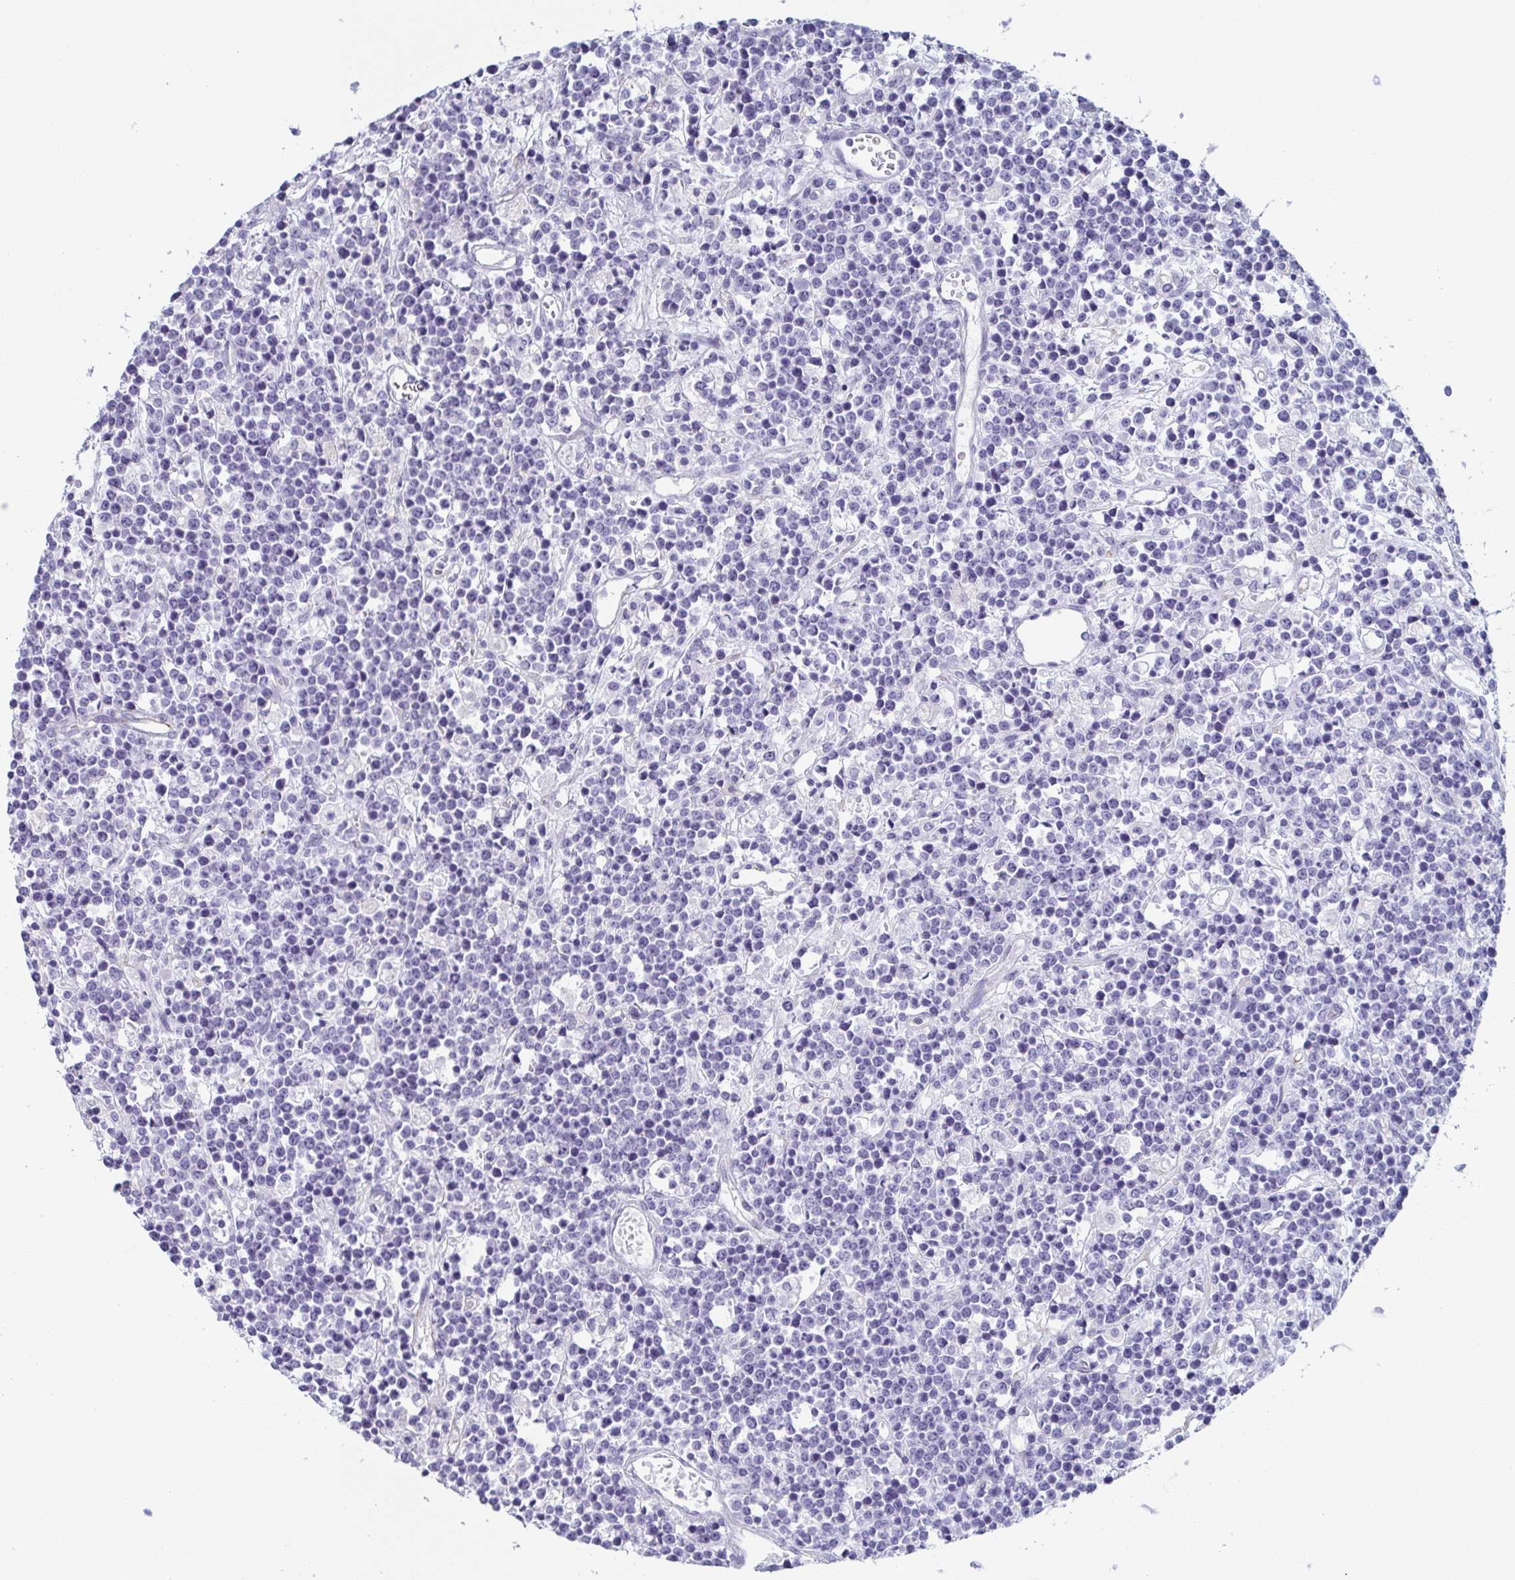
{"staining": {"intensity": "negative", "quantity": "none", "location": "none"}, "tissue": "lymphoma", "cell_type": "Tumor cells", "image_type": "cancer", "snomed": [{"axis": "morphology", "description": "Malignant lymphoma, non-Hodgkin's type, High grade"}, {"axis": "topography", "description": "Ovary"}], "caption": "Immunohistochemical staining of human lymphoma reveals no significant expression in tumor cells.", "gene": "PRR27", "patient": {"sex": "female", "age": 56}}